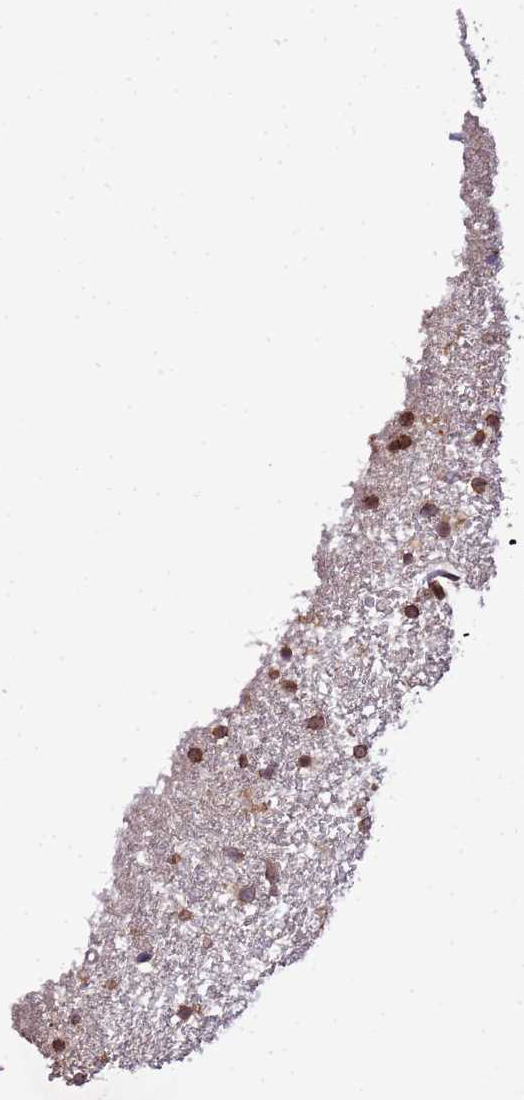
{"staining": {"intensity": "moderate", "quantity": ">75%", "location": "cytoplasmic/membranous,nuclear"}, "tissue": "glioma", "cell_type": "Tumor cells", "image_type": "cancer", "snomed": [{"axis": "morphology", "description": "Glioma, malignant, High grade"}, {"axis": "topography", "description": "Brain"}], "caption": "Immunohistochemical staining of human malignant glioma (high-grade) displays medium levels of moderate cytoplasmic/membranous and nuclear protein expression in about >75% of tumor cells.", "gene": "GPR135", "patient": {"sex": "male", "age": 77}}